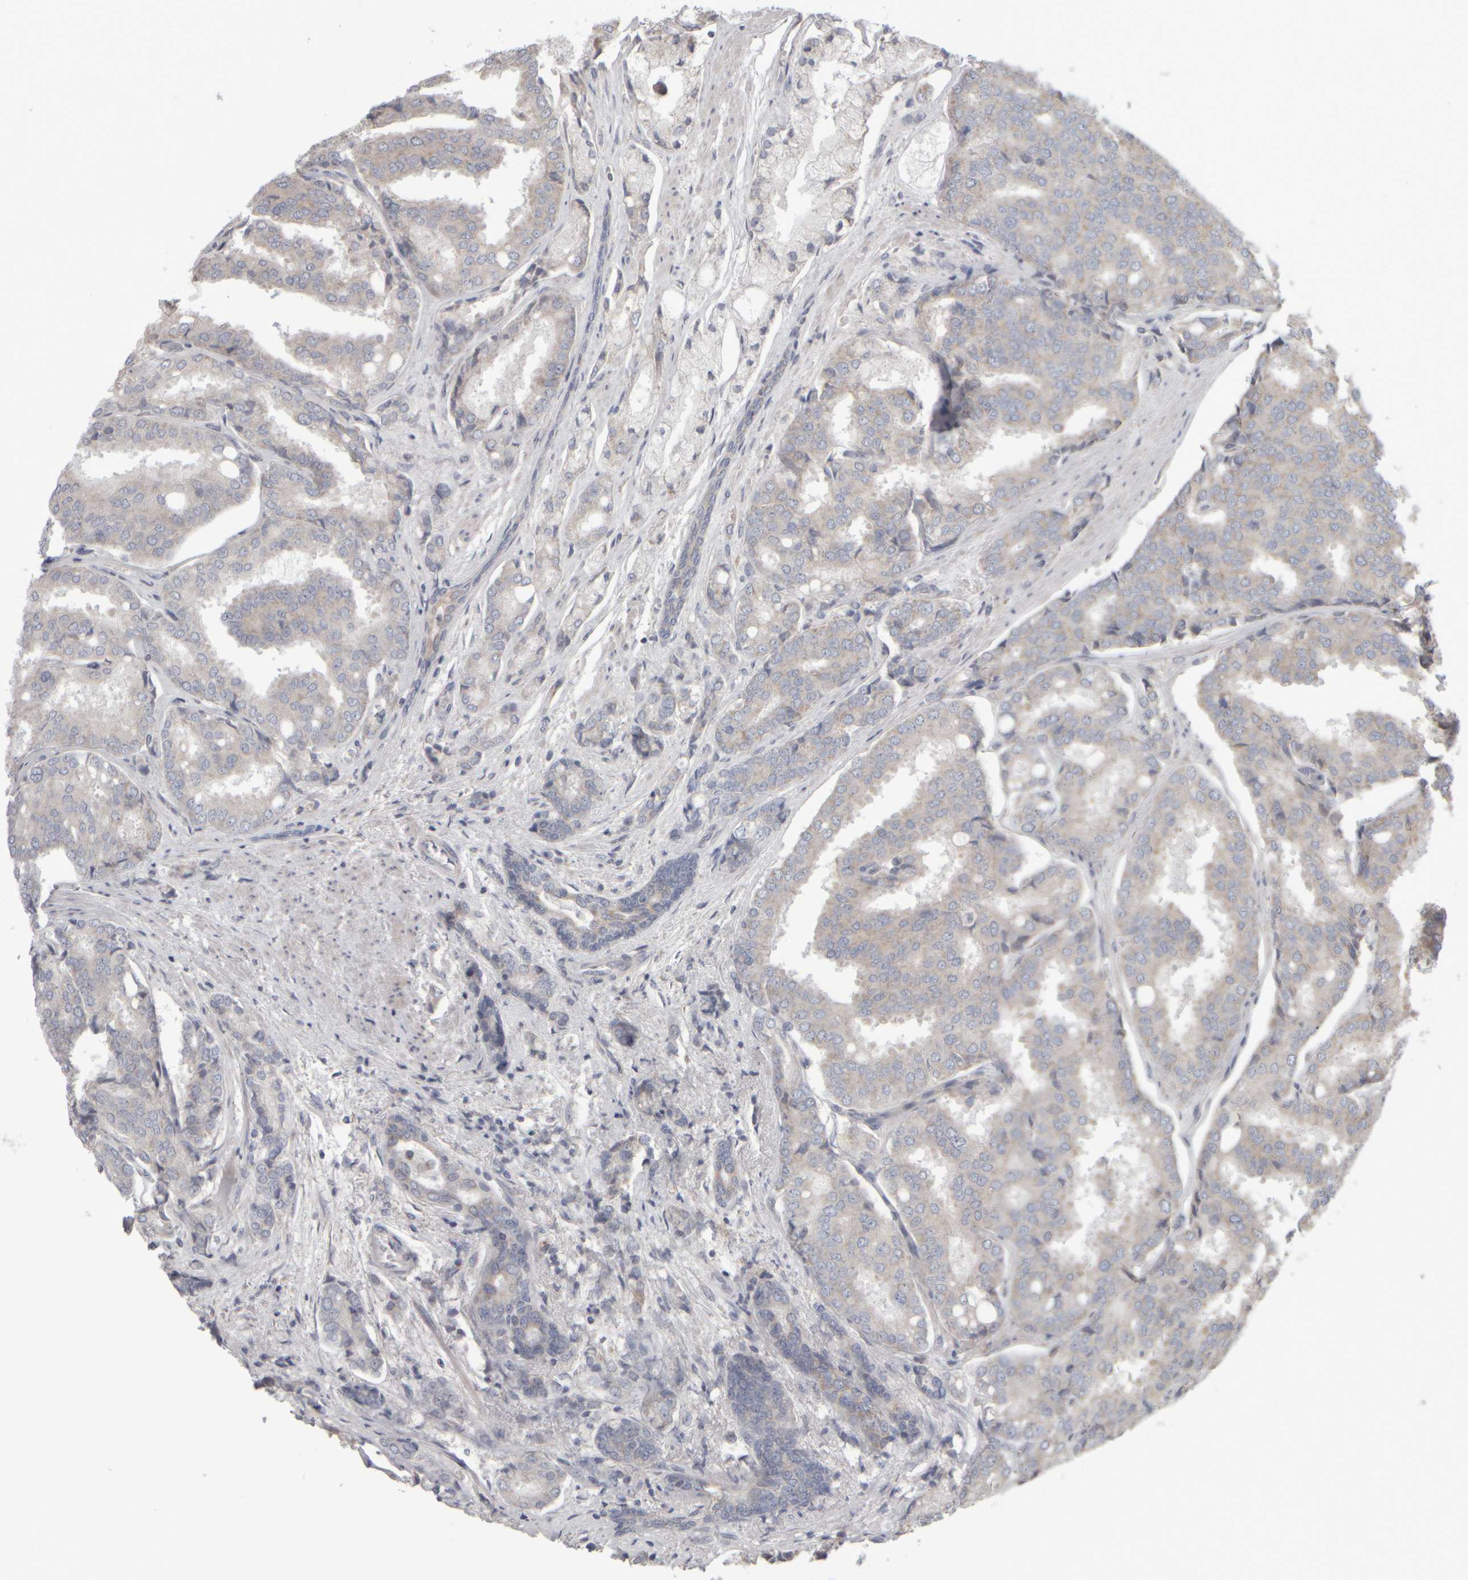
{"staining": {"intensity": "weak", "quantity": "<25%", "location": "cytoplasmic/membranous"}, "tissue": "prostate cancer", "cell_type": "Tumor cells", "image_type": "cancer", "snomed": [{"axis": "morphology", "description": "Adenocarcinoma, High grade"}, {"axis": "topography", "description": "Prostate"}], "caption": "Immunohistochemical staining of human prostate cancer displays no significant positivity in tumor cells. Brightfield microscopy of immunohistochemistry (IHC) stained with DAB (3,3'-diaminobenzidine) (brown) and hematoxylin (blue), captured at high magnification.", "gene": "SCO1", "patient": {"sex": "male", "age": 50}}